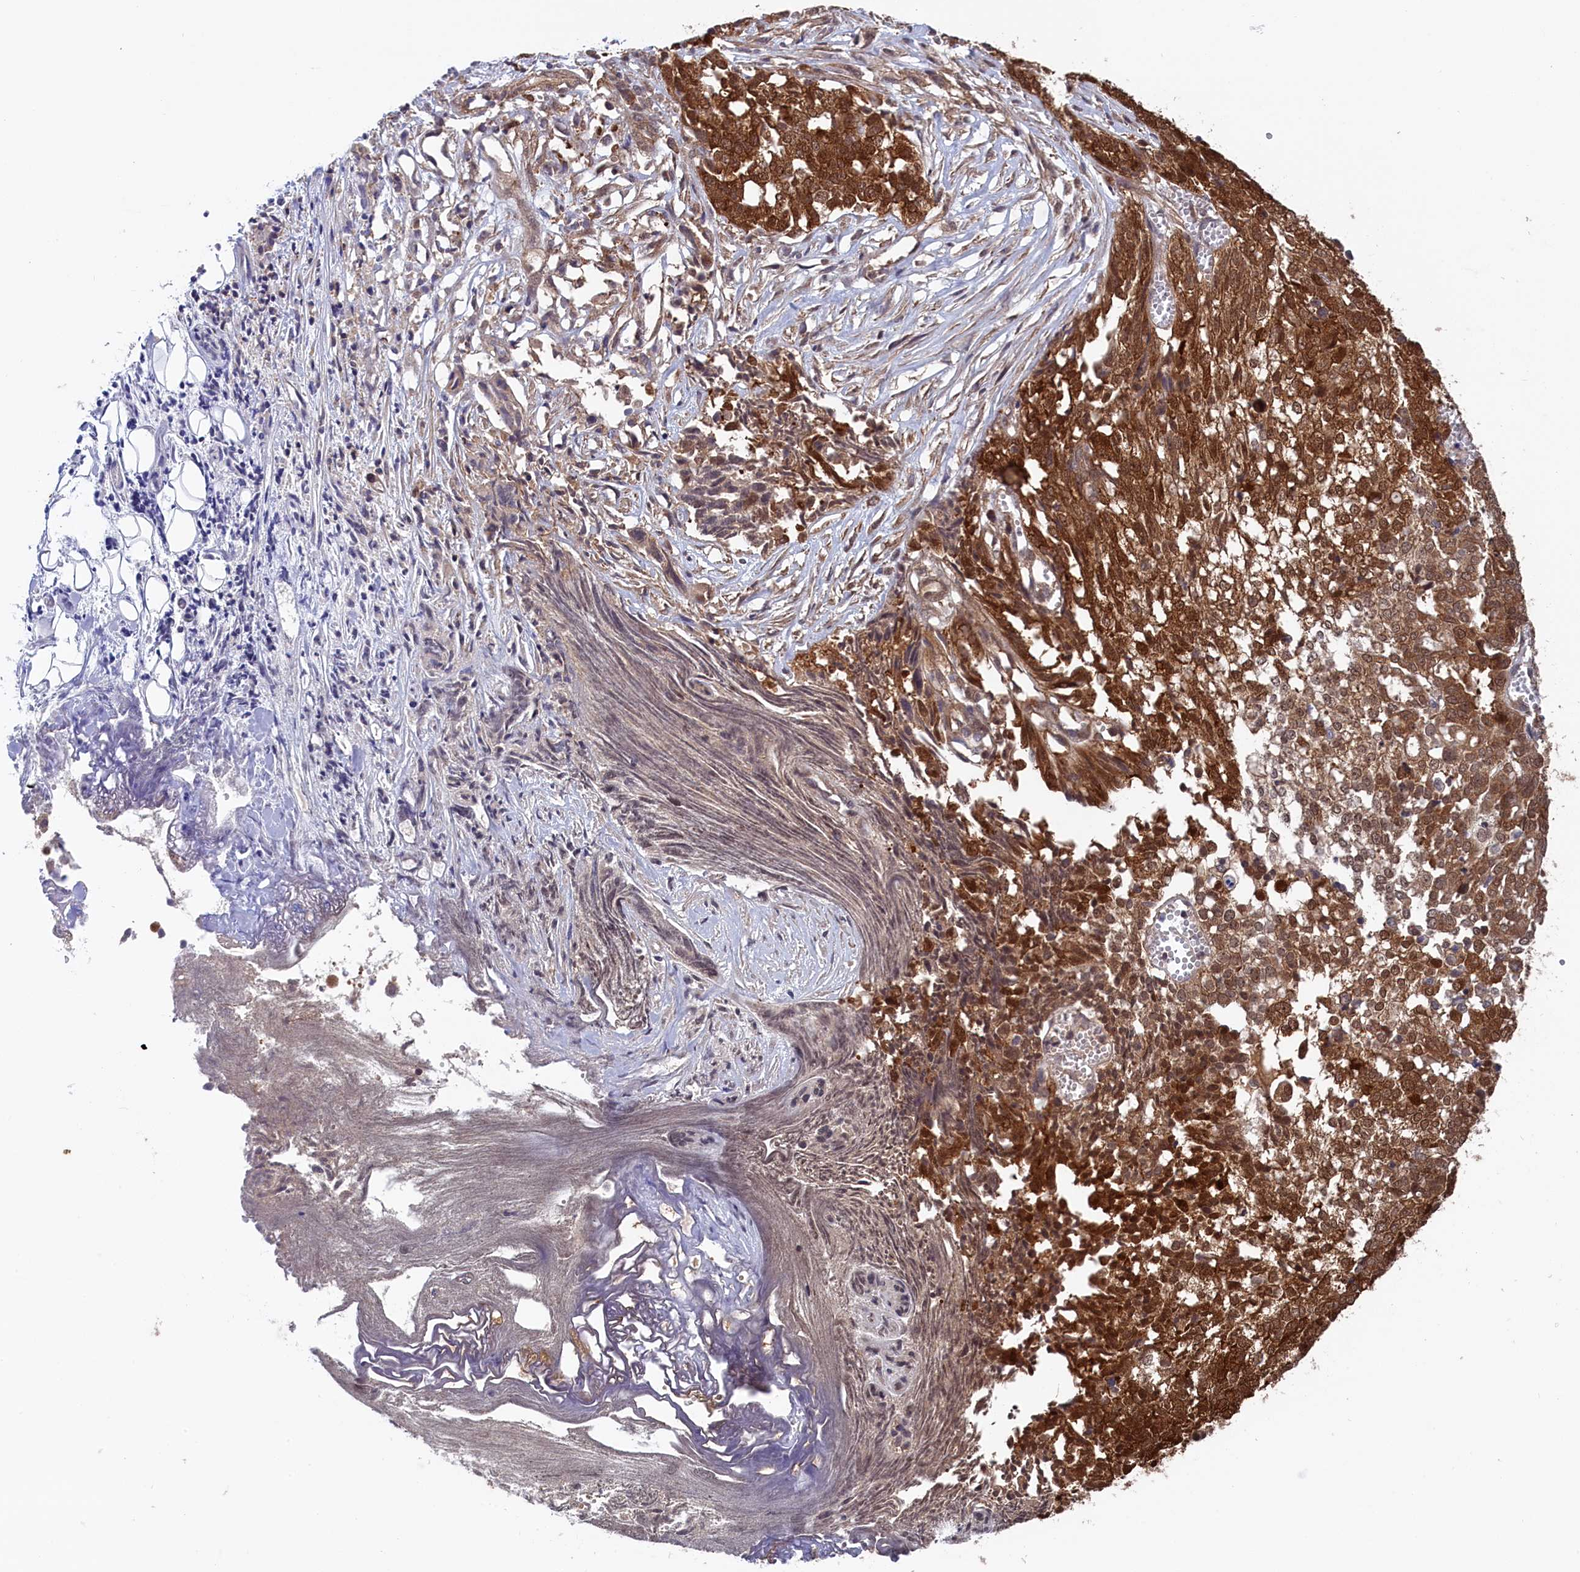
{"staining": {"intensity": "strong", "quantity": ">75%", "location": "cytoplasmic/membranous,nuclear"}, "tissue": "ovarian cancer", "cell_type": "Tumor cells", "image_type": "cancer", "snomed": [{"axis": "morphology", "description": "Cystadenocarcinoma, serous, NOS"}, {"axis": "topography", "description": "Soft tissue"}, {"axis": "topography", "description": "Ovary"}], "caption": "Protein staining reveals strong cytoplasmic/membranous and nuclear staining in approximately >75% of tumor cells in ovarian cancer. (IHC, brightfield microscopy, high magnification).", "gene": "JPT2", "patient": {"sex": "female", "age": 57}}